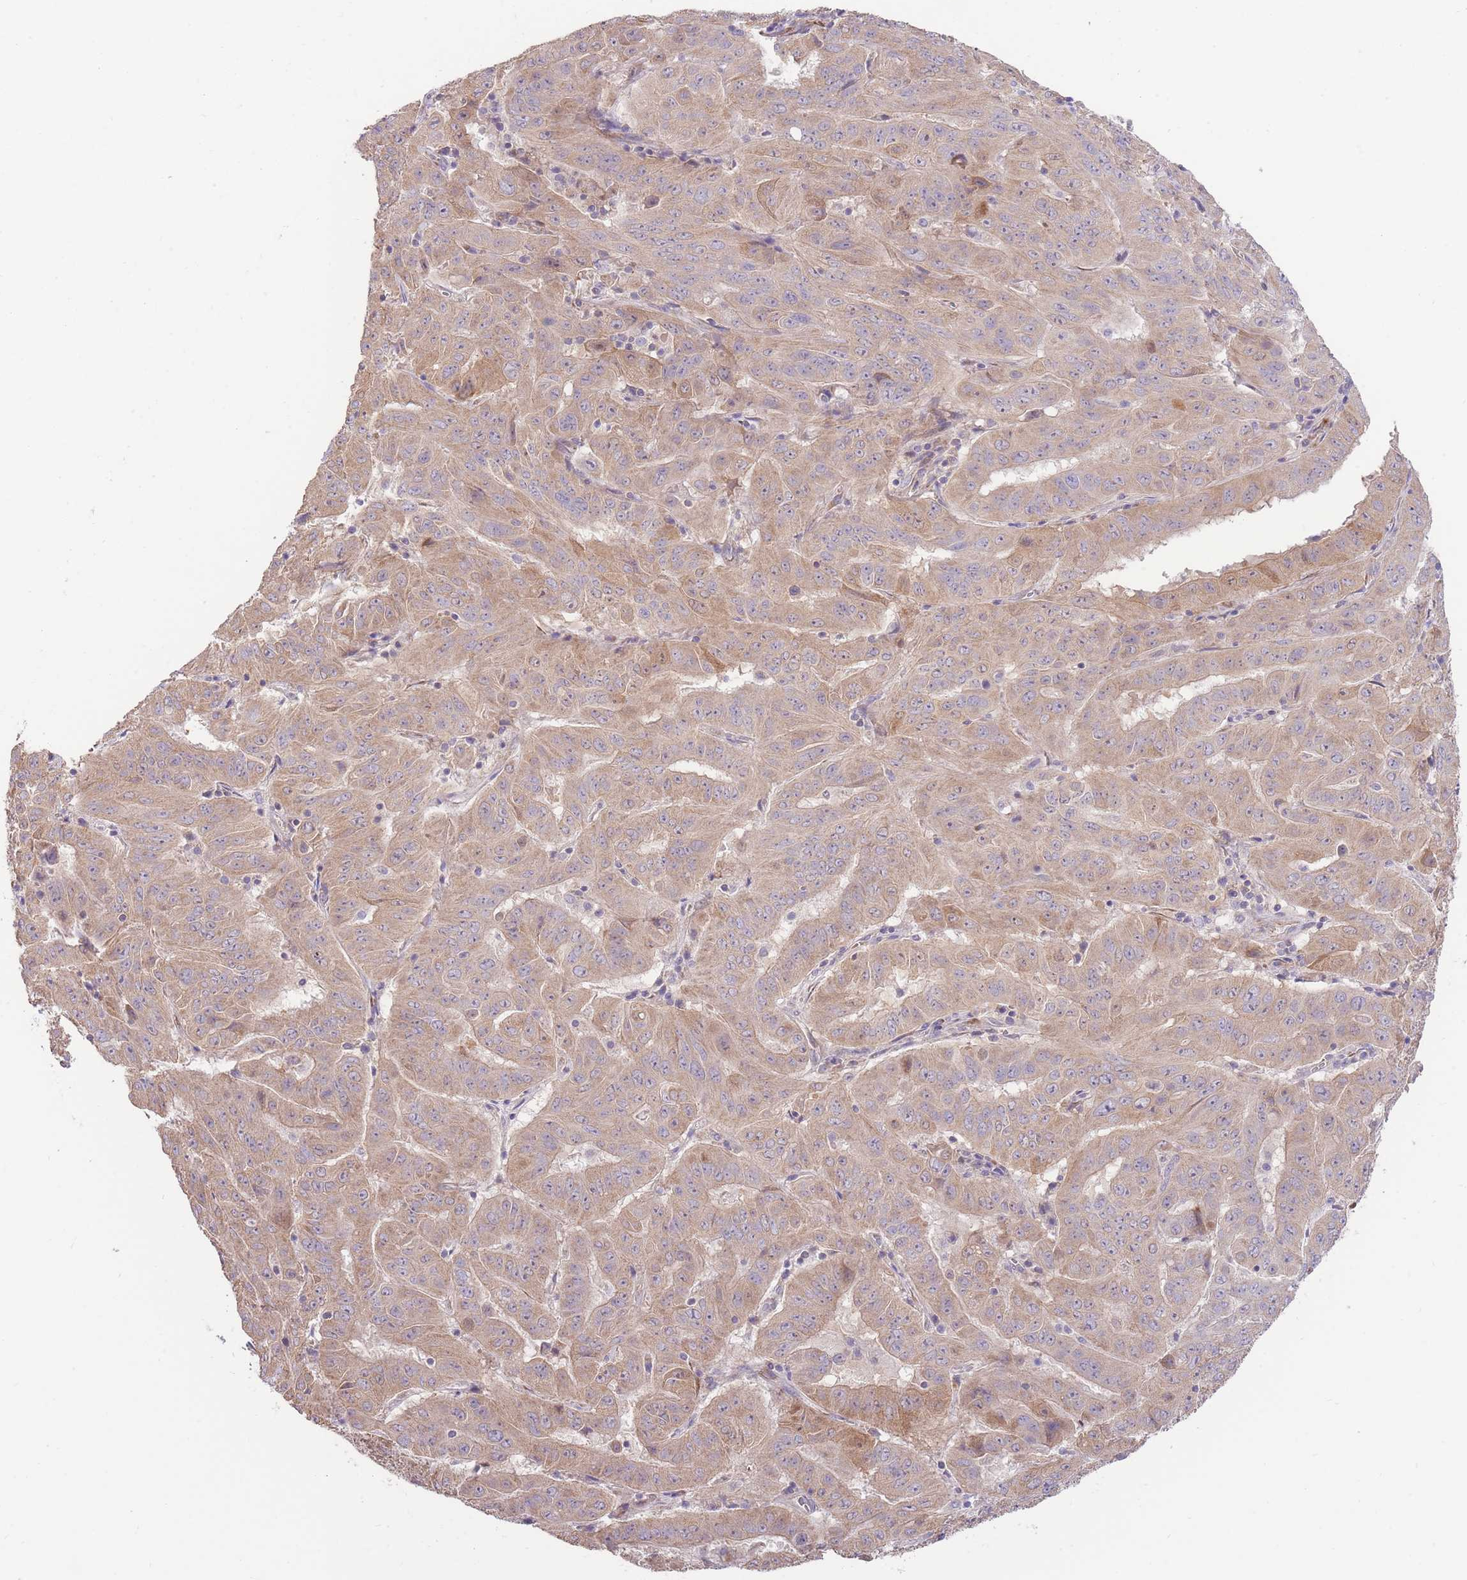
{"staining": {"intensity": "moderate", "quantity": "25%-75%", "location": "cytoplasmic/membranous"}, "tissue": "pancreatic cancer", "cell_type": "Tumor cells", "image_type": "cancer", "snomed": [{"axis": "morphology", "description": "Adenocarcinoma, NOS"}, {"axis": "topography", "description": "Pancreas"}], "caption": "Pancreatic cancer tissue shows moderate cytoplasmic/membranous staining in approximately 25%-75% of tumor cells", "gene": "BOLA2B", "patient": {"sex": "male", "age": 63}}